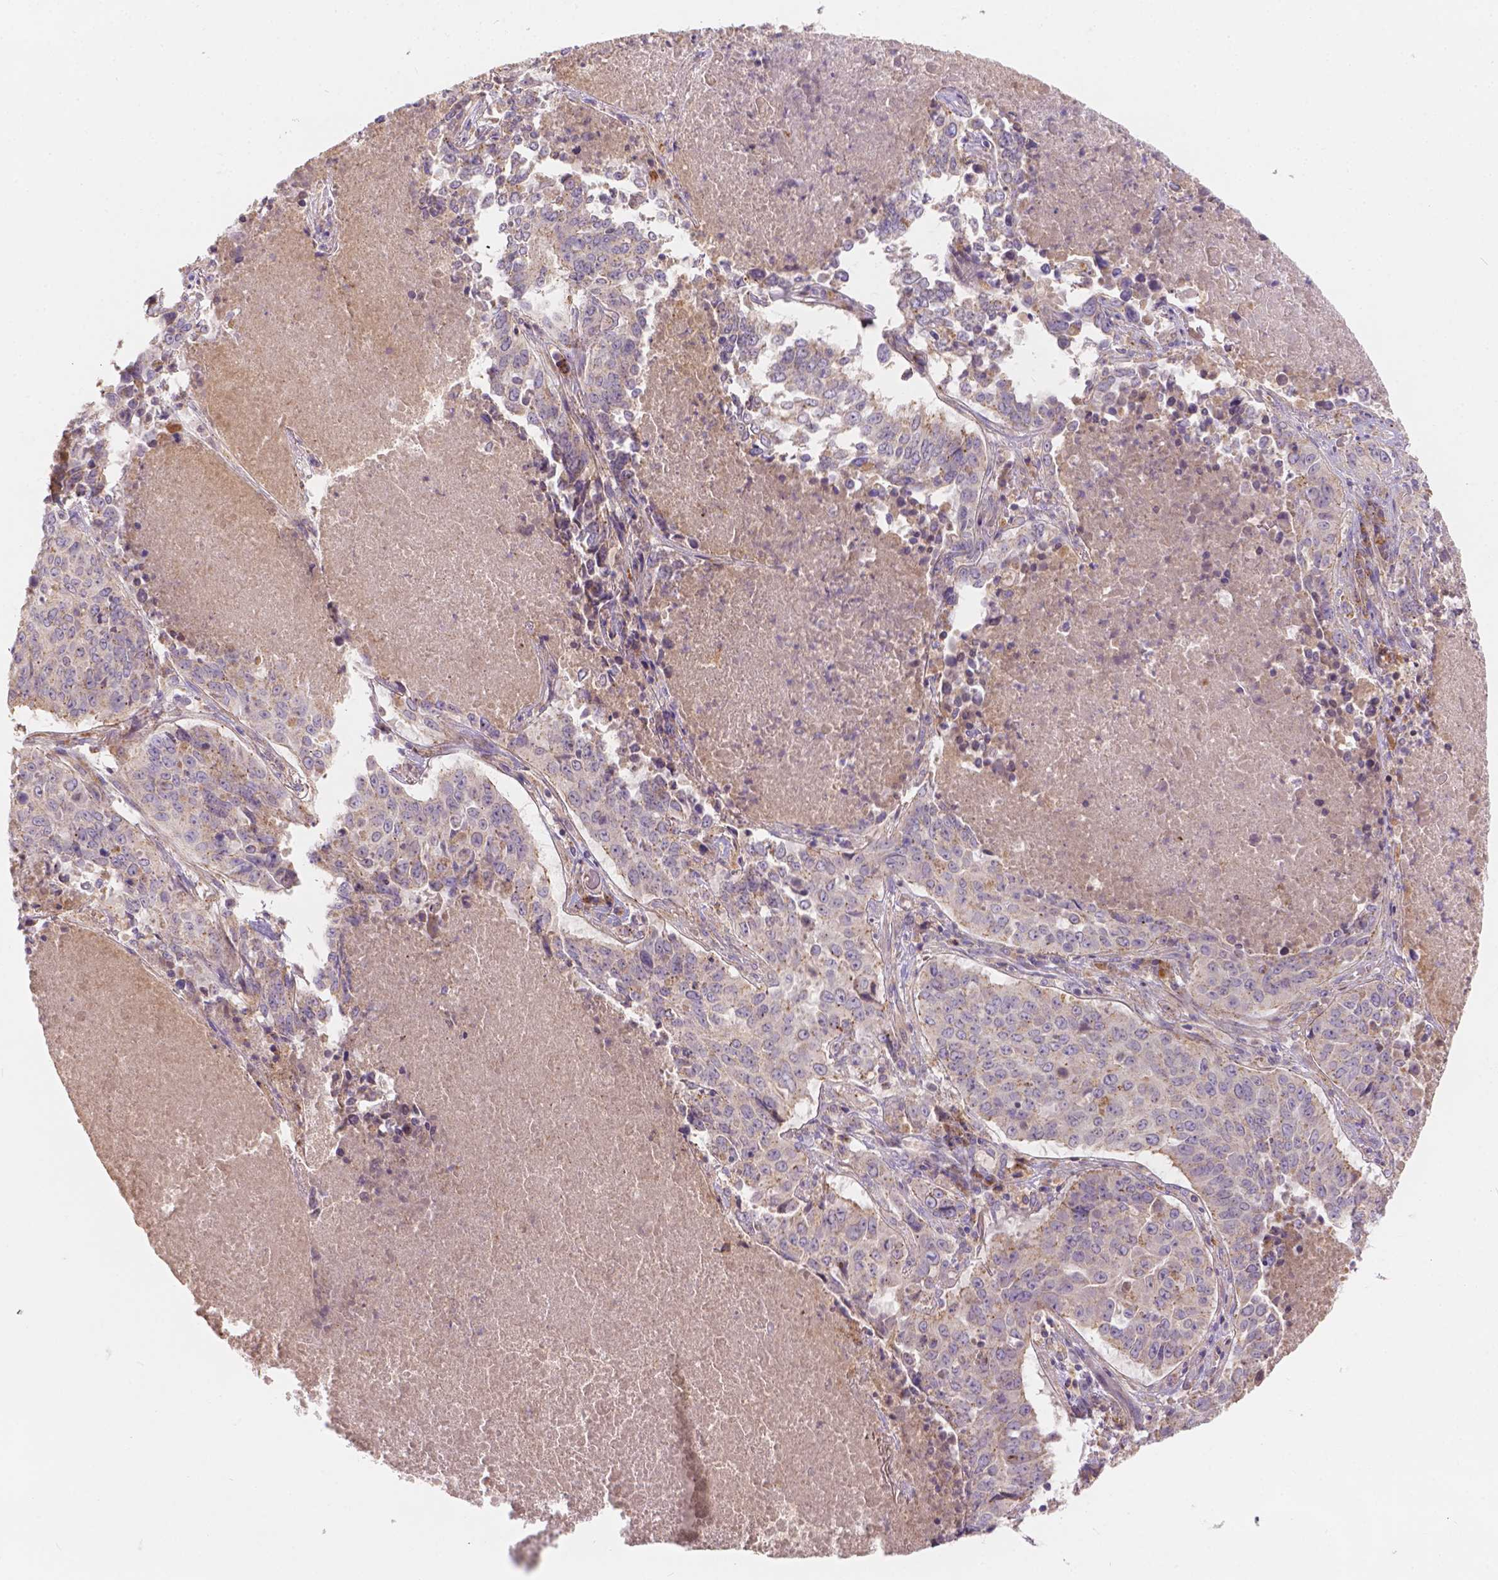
{"staining": {"intensity": "moderate", "quantity": "<25%", "location": "cytoplasmic/membranous"}, "tissue": "lung cancer", "cell_type": "Tumor cells", "image_type": "cancer", "snomed": [{"axis": "morphology", "description": "Normal tissue, NOS"}, {"axis": "morphology", "description": "Squamous cell carcinoma, NOS"}, {"axis": "topography", "description": "Bronchus"}, {"axis": "topography", "description": "Lung"}], "caption": "Moderate cytoplasmic/membranous protein expression is present in approximately <25% of tumor cells in lung cancer (squamous cell carcinoma).", "gene": "CDK10", "patient": {"sex": "male", "age": 64}}